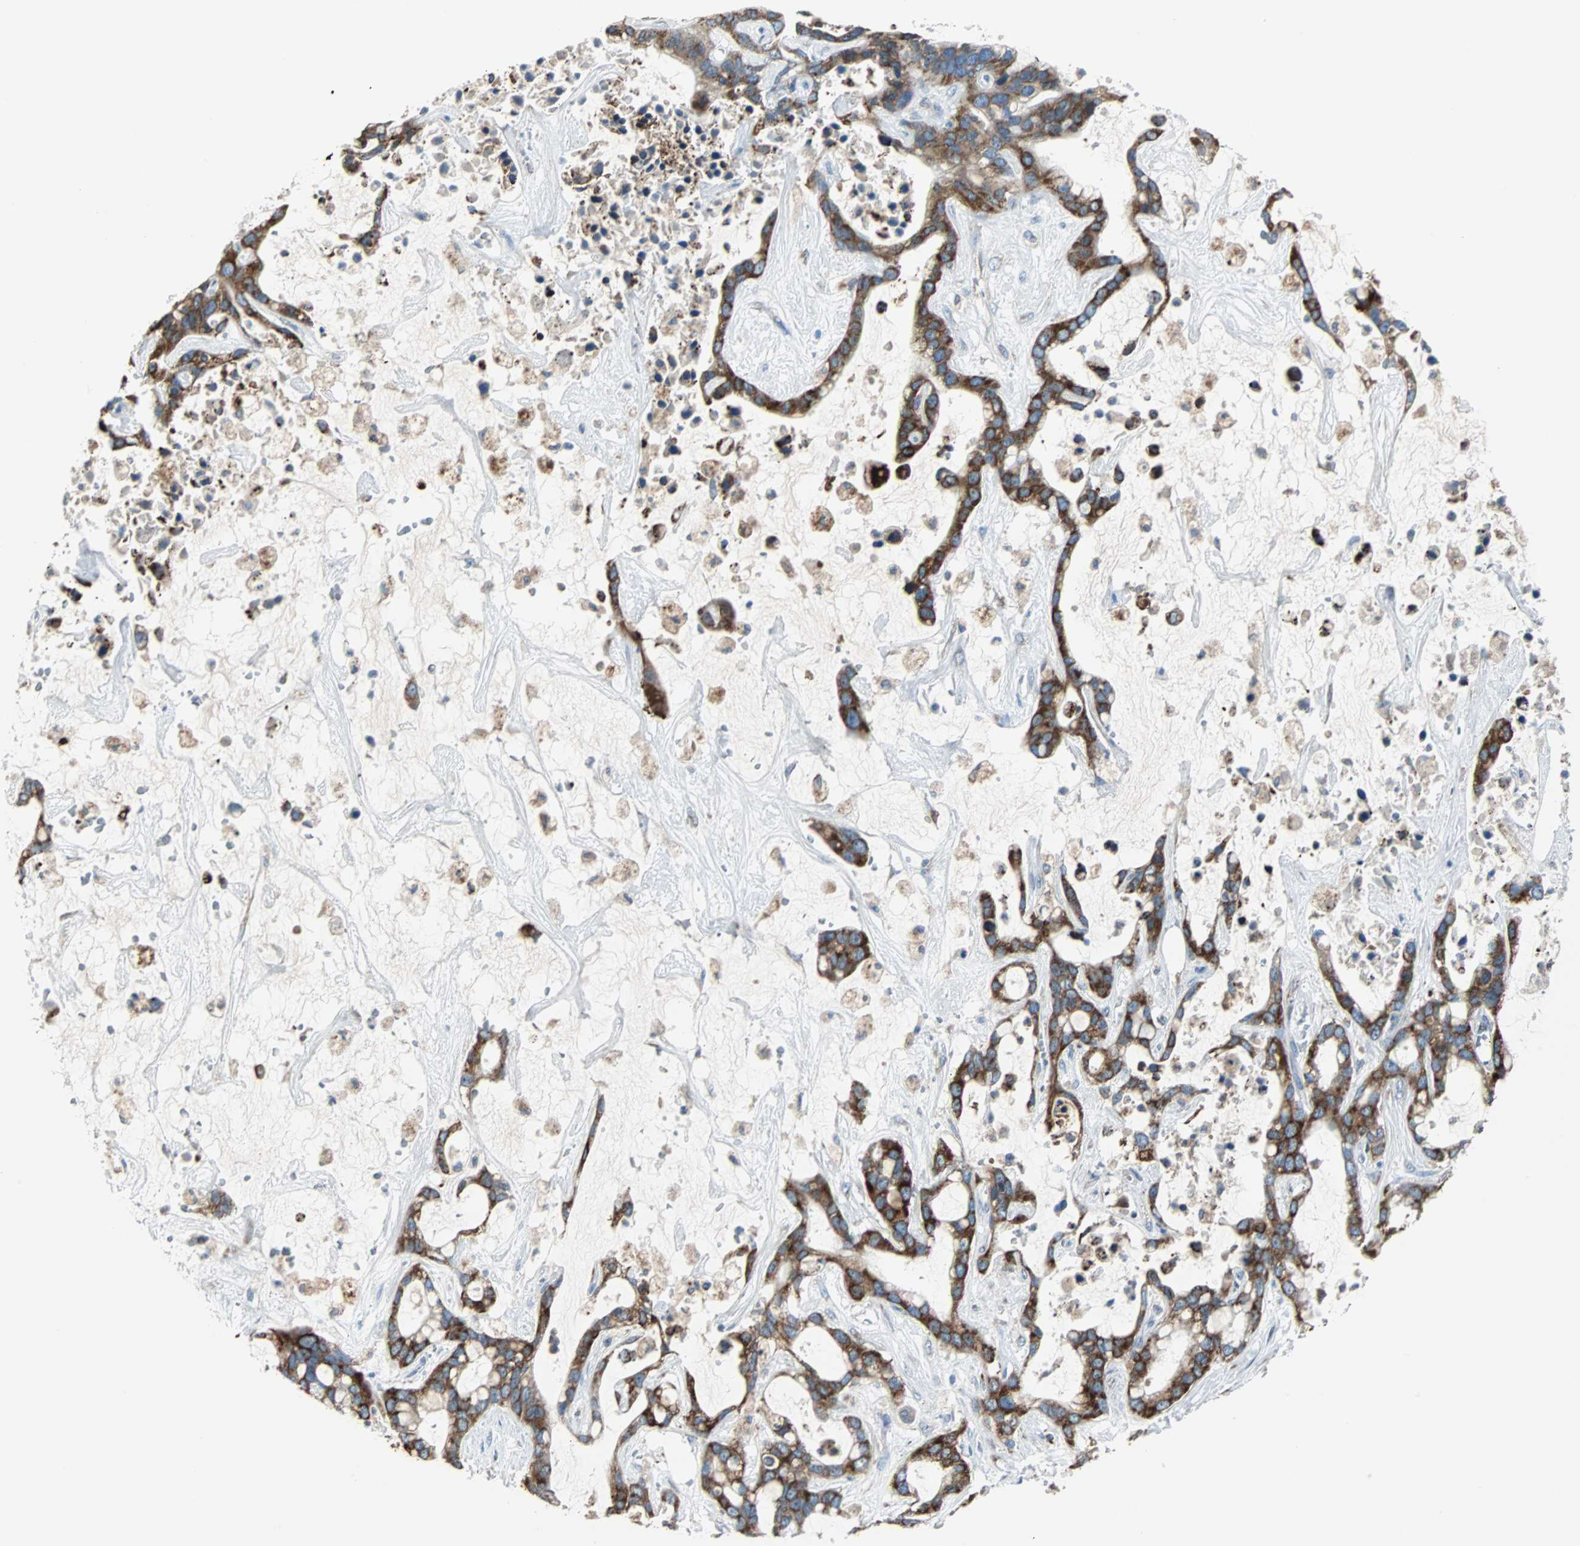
{"staining": {"intensity": "strong", "quantity": ">75%", "location": "cytoplasmic/membranous"}, "tissue": "liver cancer", "cell_type": "Tumor cells", "image_type": "cancer", "snomed": [{"axis": "morphology", "description": "Cholangiocarcinoma"}, {"axis": "topography", "description": "Liver"}], "caption": "A histopathology image of human liver cancer (cholangiocarcinoma) stained for a protein demonstrates strong cytoplasmic/membranous brown staining in tumor cells. The protein is stained brown, and the nuclei are stained in blue (DAB IHC with brightfield microscopy, high magnification).", "gene": "PDIA4", "patient": {"sex": "female", "age": 65}}